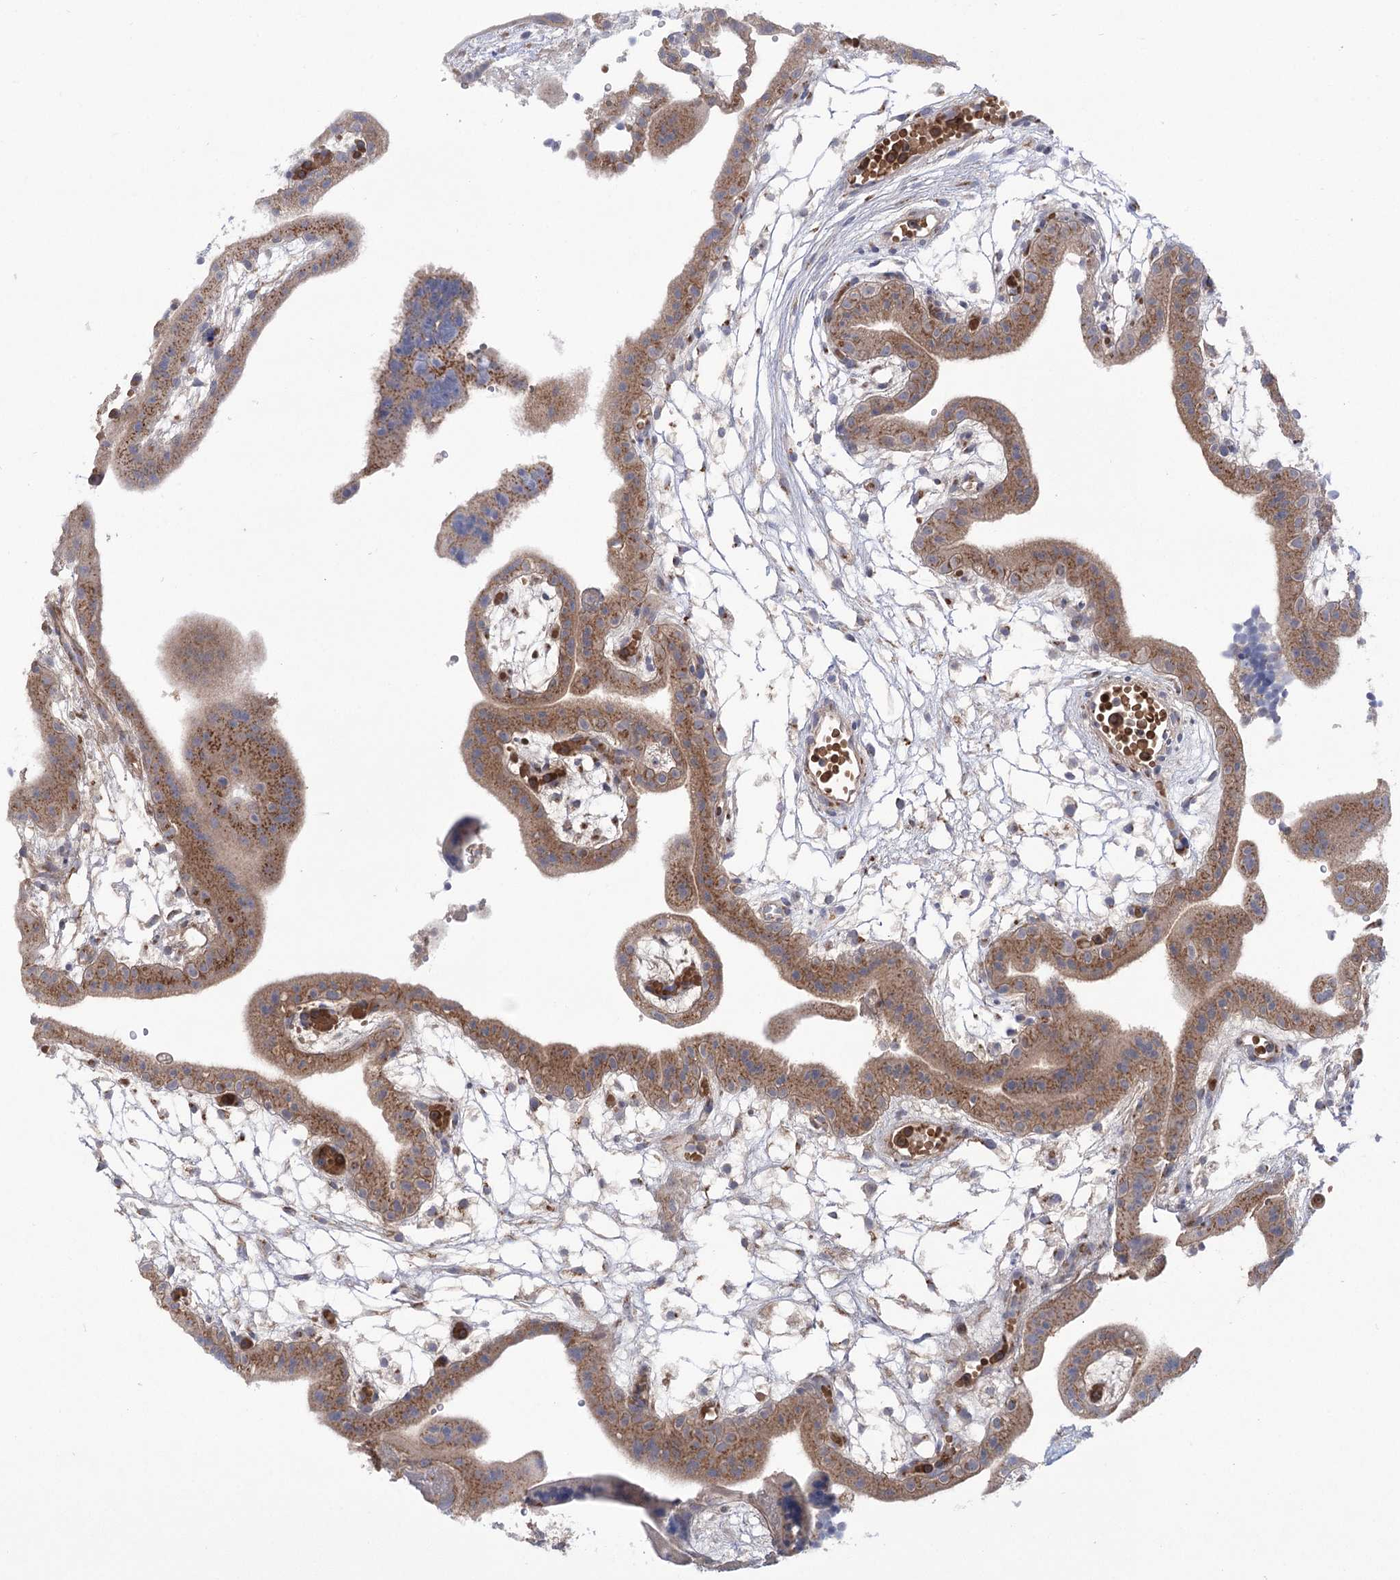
{"staining": {"intensity": "moderate", "quantity": "25%-75%", "location": "cytoplasmic/membranous"}, "tissue": "placenta", "cell_type": "Trophoblastic cells", "image_type": "normal", "snomed": [{"axis": "morphology", "description": "Normal tissue, NOS"}, {"axis": "topography", "description": "Placenta"}], "caption": "Immunohistochemistry (IHC) (DAB (3,3'-diaminobenzidine)) staining of benign placenta exhibits moderate cytoplasmic/membranous protein expression in about 25%-75% of trophoblastic cells. The staining was performed using DAB to visualize the protein expression in brown, while the nuclei were stained in blue with hematoxylin (Magnification: 20x).", "gene": "GBF1", "patient": {"sex": "female", "age": 18}}